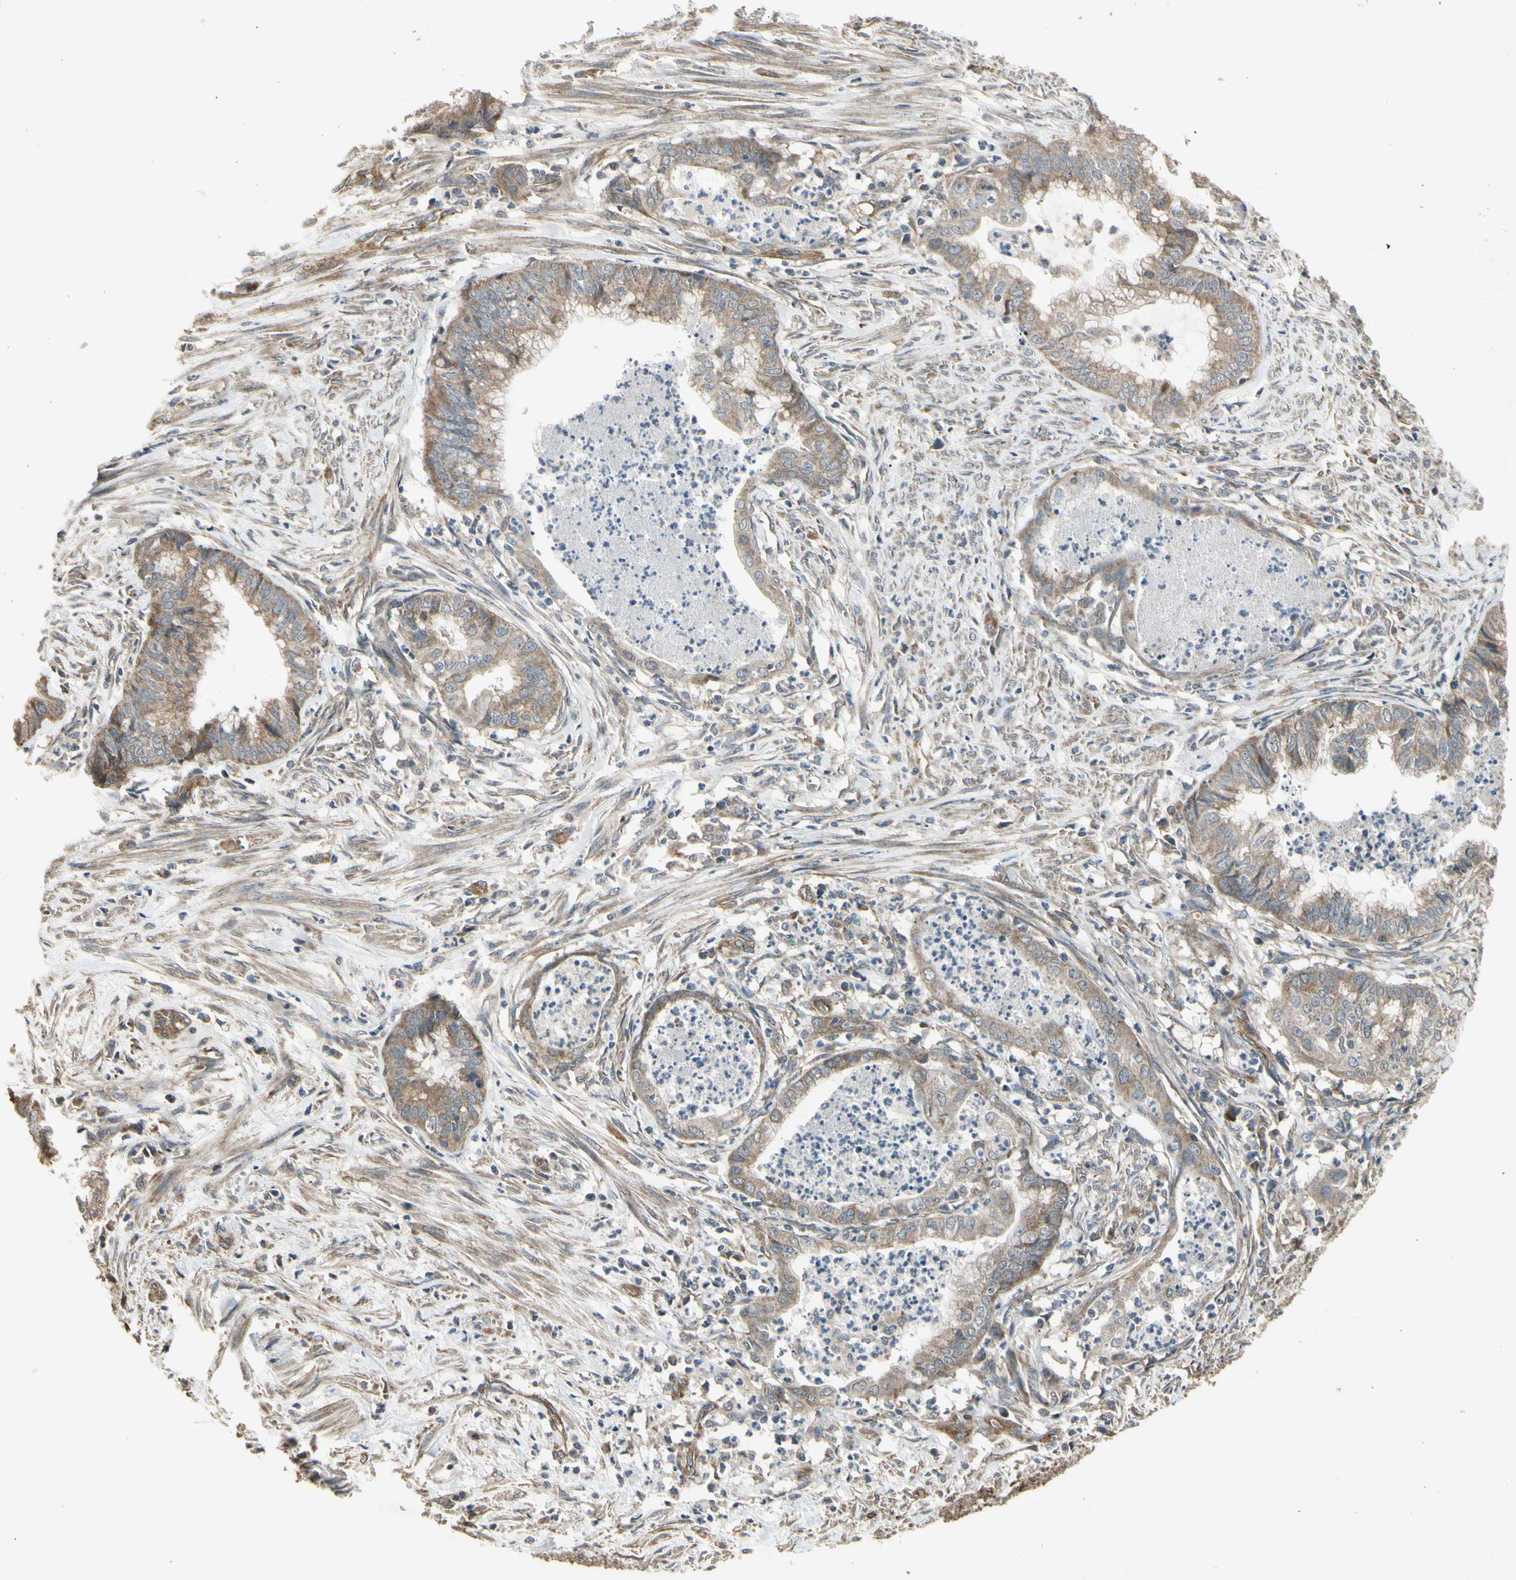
{"staining": {"intensity": "moderate", "quantity": ">75%", "location": "cytoplasmic/membranous"}, "tissue": "endometrial cancer", "cell_type": "Tumor cells", "image_type": "cancer", "snomed": [{"axis": "morphology", "description": "Necrosis, NOS"}, {"axis": "morphology", "description": "Adenocarcinoma, NOS"}, {"axis": "topography", "description": "Endometrium"}], "caption": "Adenocarcinoma (endometrial) tissue exhibits moderate cytoplasmic/membranous positivity in approximately >75% of tumor cells (DAB = brown stain, brightfield microscopy at high magnification).", "gene": "EFNB2", "patient": {"sex": "female", "age": 79}}